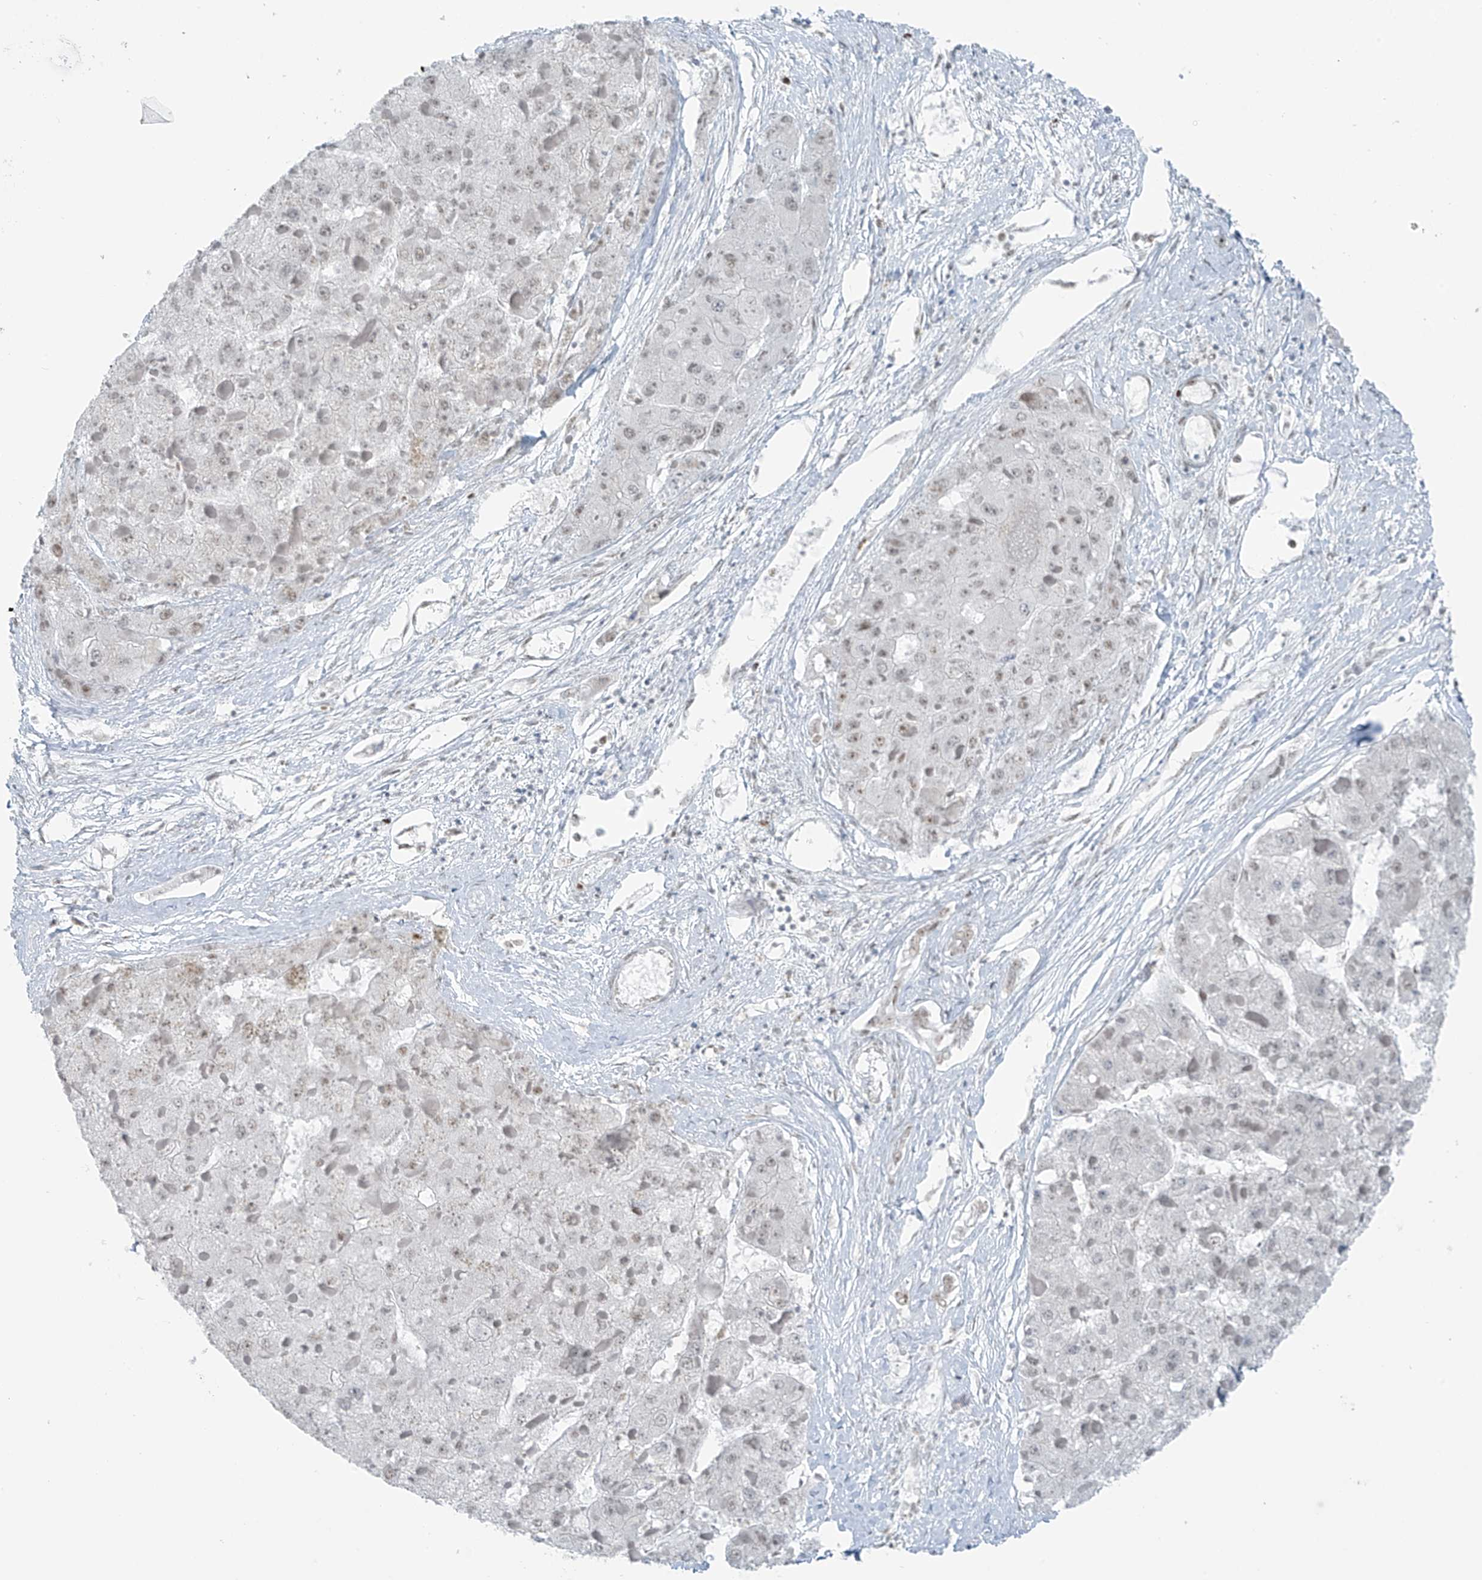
{"staining": {"intensity": "moderate", "quantity": "<25%", "location": "nuclear"}, "tissue": "liver cancer", "cell_type": "Tumor cells", "image_type": "cancer", "snomed": [{"axis": "morphology", "description": "Carcinoma, Hepatocellular, NOS"}, {"axis": "topography", "description": "Liver"}], "caption": "DAB immunohistochemical staining of human liver cancer (hepatocellular carcinoma) shows moderate nuclear protein expression in about <25% of tumor cells. (brown staining indicates protein expression, while blue staining denotes nuclei).", "gene": "WRNIP1", "patient": {"sex": "female", "age": 73}}